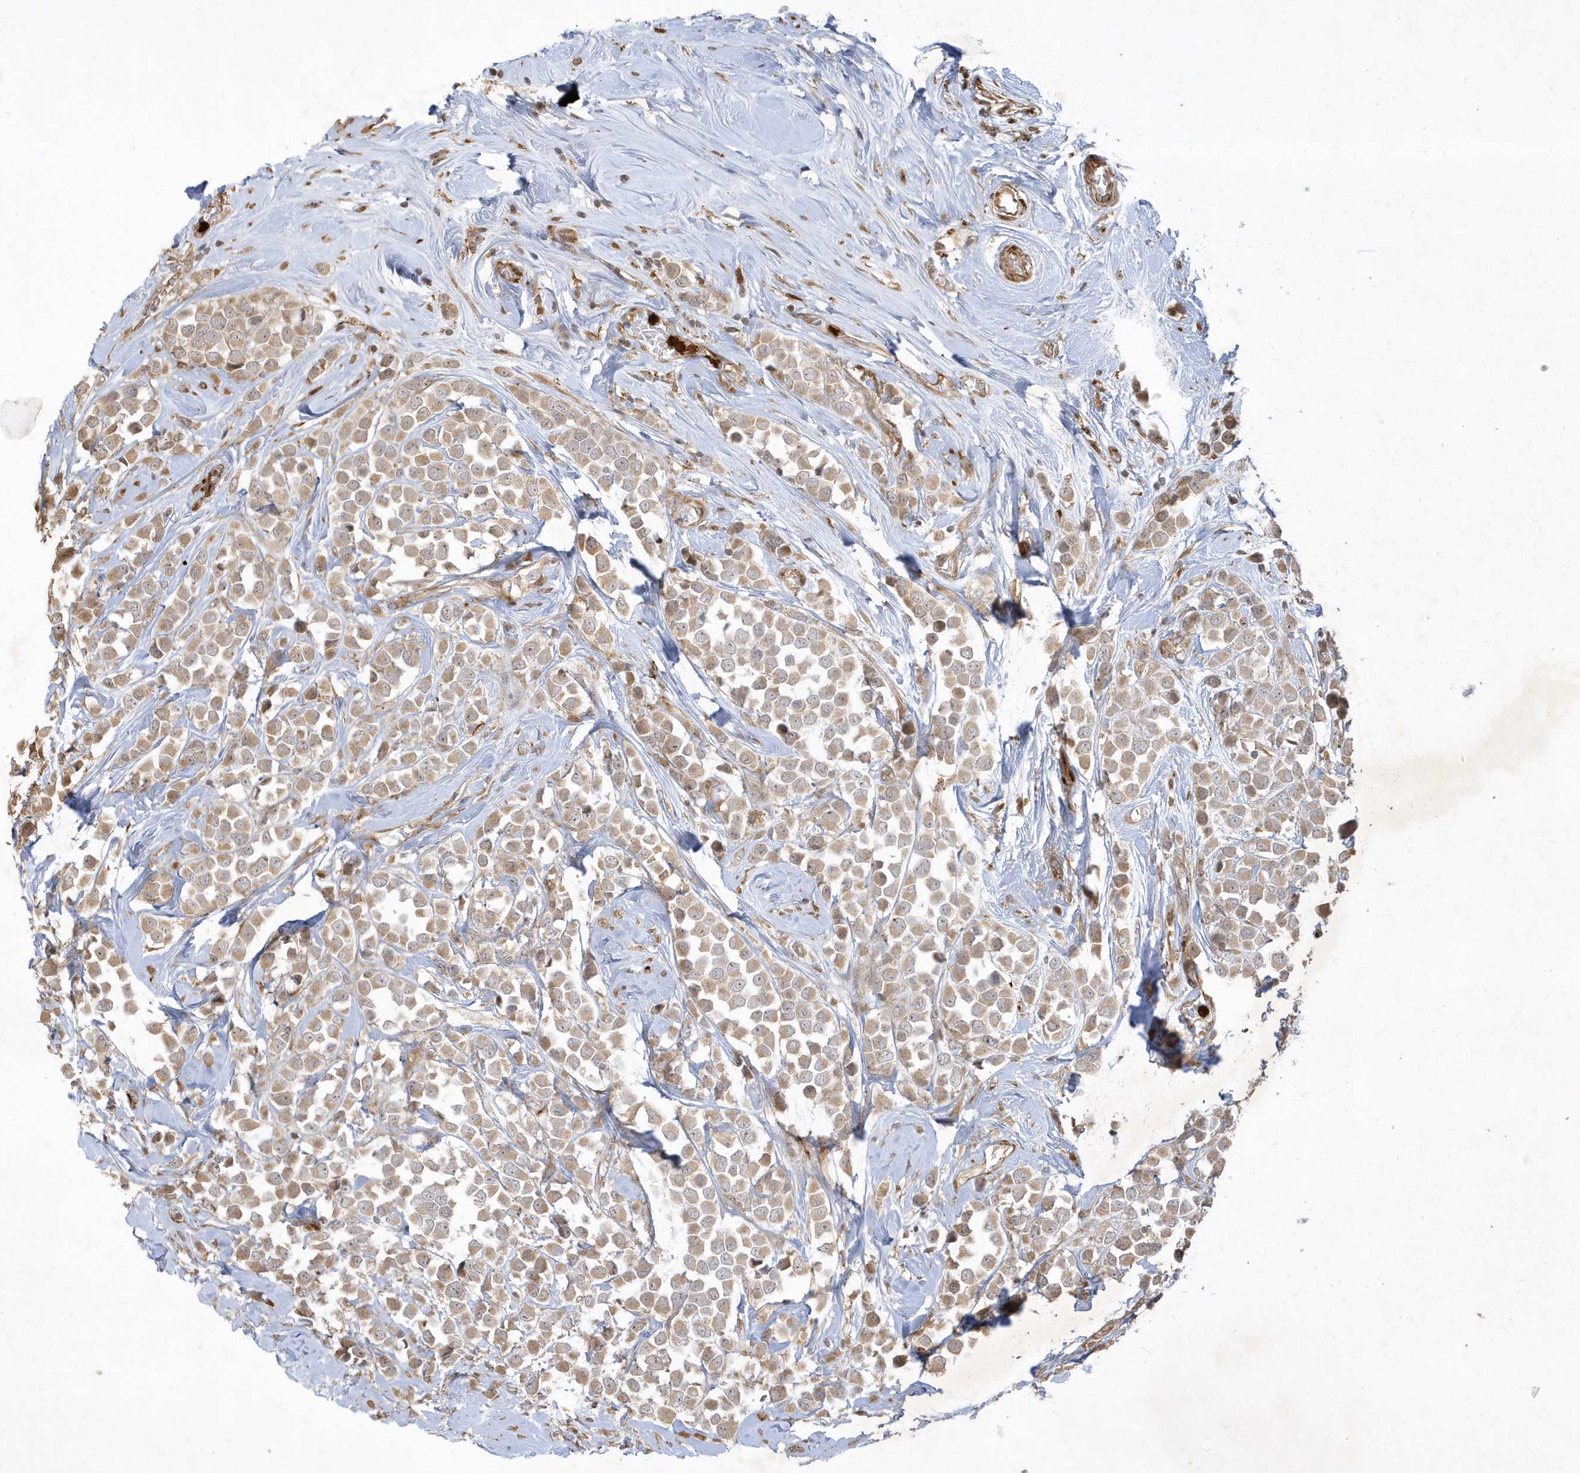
{"staining": {"intensity": "weak", "quantity": ">75%", "location": "cytoplasmic/membranous"}, "tissue": "breast cancer", "cell_type": "Tumor cells", "image_type": "cancer", "snomed": [{"axis": "morphology", "description": "Duct carcinoma"}, {"axis": "topography", "description": "Breast"}], "caption": "Breast infiltrating ductal carcinoma stained for a protein (brown) reveals weak cytoplasmic/membranous positive positivity in approximately >75% of tumor cells.", "gene": "IFT57", "patient": {"sex": "female", "age": 61}}